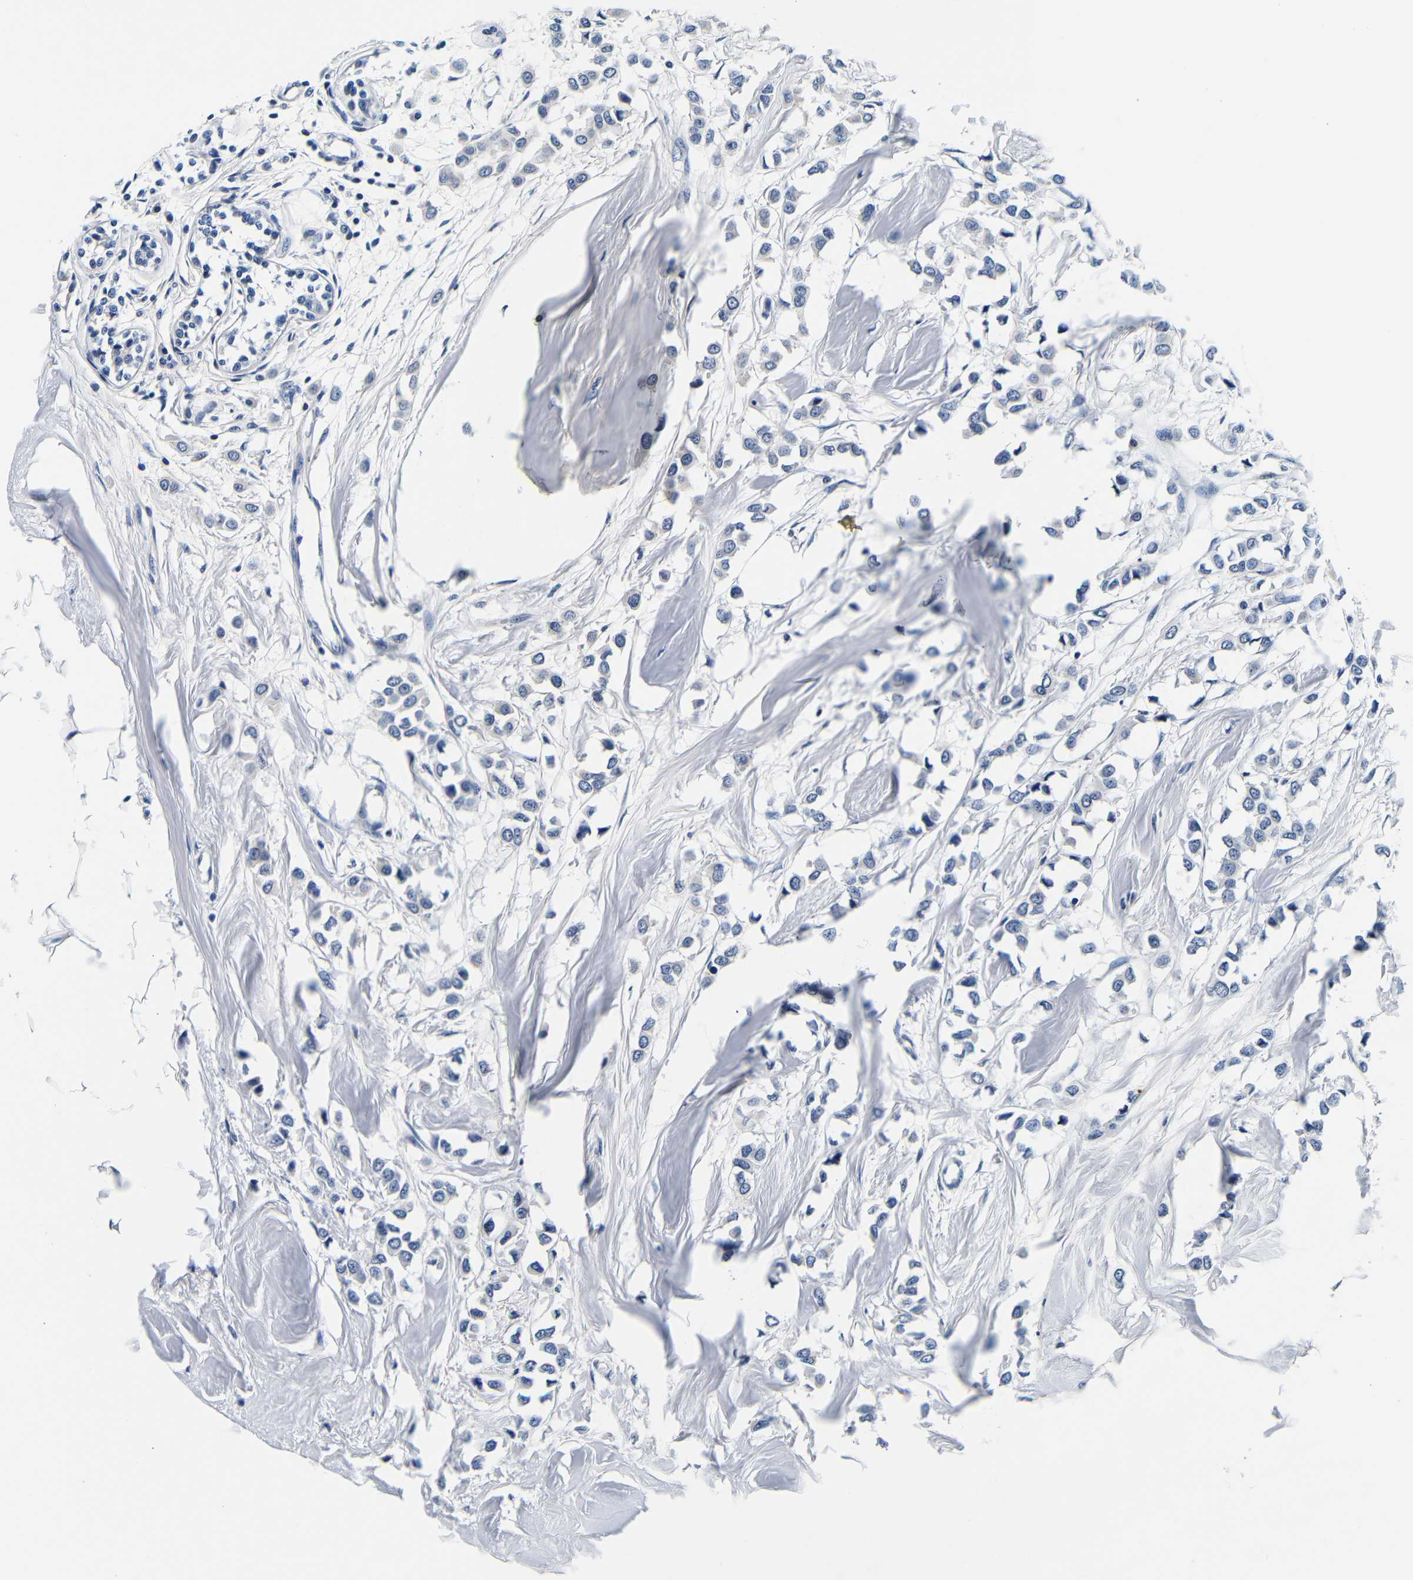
{"staining": {"intensity": "negative", "quantity": "none", "location": "none"}, "tissue": "breast cancer", "cell_type": "Tumor cells", "image_type": "cancer", "snomed": [{"axis": "morphology", "description": "Lobular carcinoma"}, {"axis": "topography", "description": "Breast"}], "caption": "Tumor cells show no significant expression in lobular carcinoma (breast). Brightfield microscopy of IHC stained with DAB (brown) and hematoxylin (blue), captured at high magnification.", "gene": "GP1BA", "patient": {"sex": "female", "age": 51}}